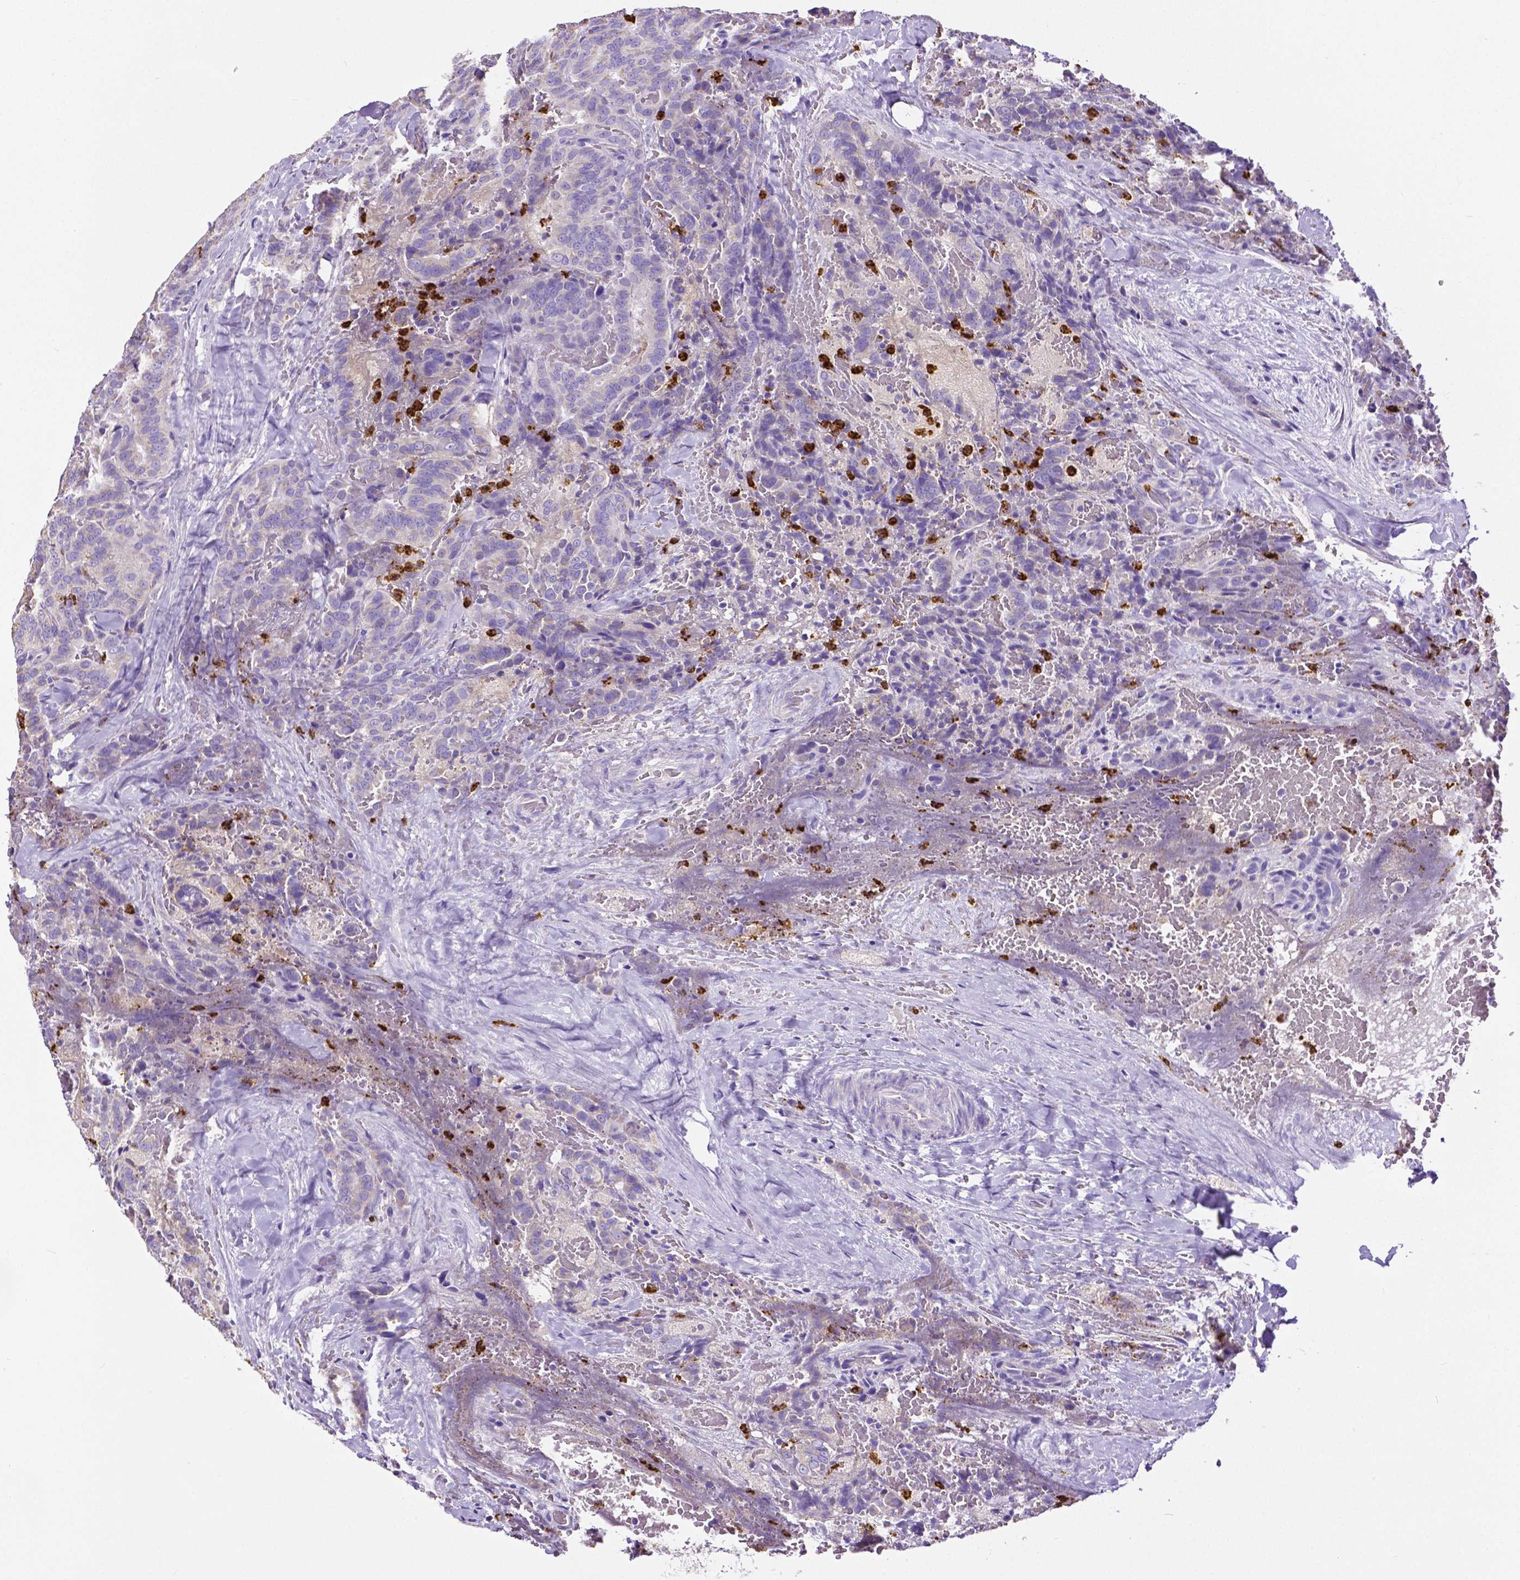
{"staining": {"intensity": "negative", "quantity": "none", "location": "none"}, "tissue": "thyroid cancer", "cell_type": "Tumor cells", "image_type": "cancer", "snomed": [{"axis": "morphology", "description": "Papillary adenocarcinoma, NOS"}, {"axis": "topography", "description": "Thyroid gland"}], "caption": "Thyroid cancer stained for a protein using IHC reveals no positivity tumor cells.", "gene": "MMP9", "patient": {"sex": "male", "age": 61}}